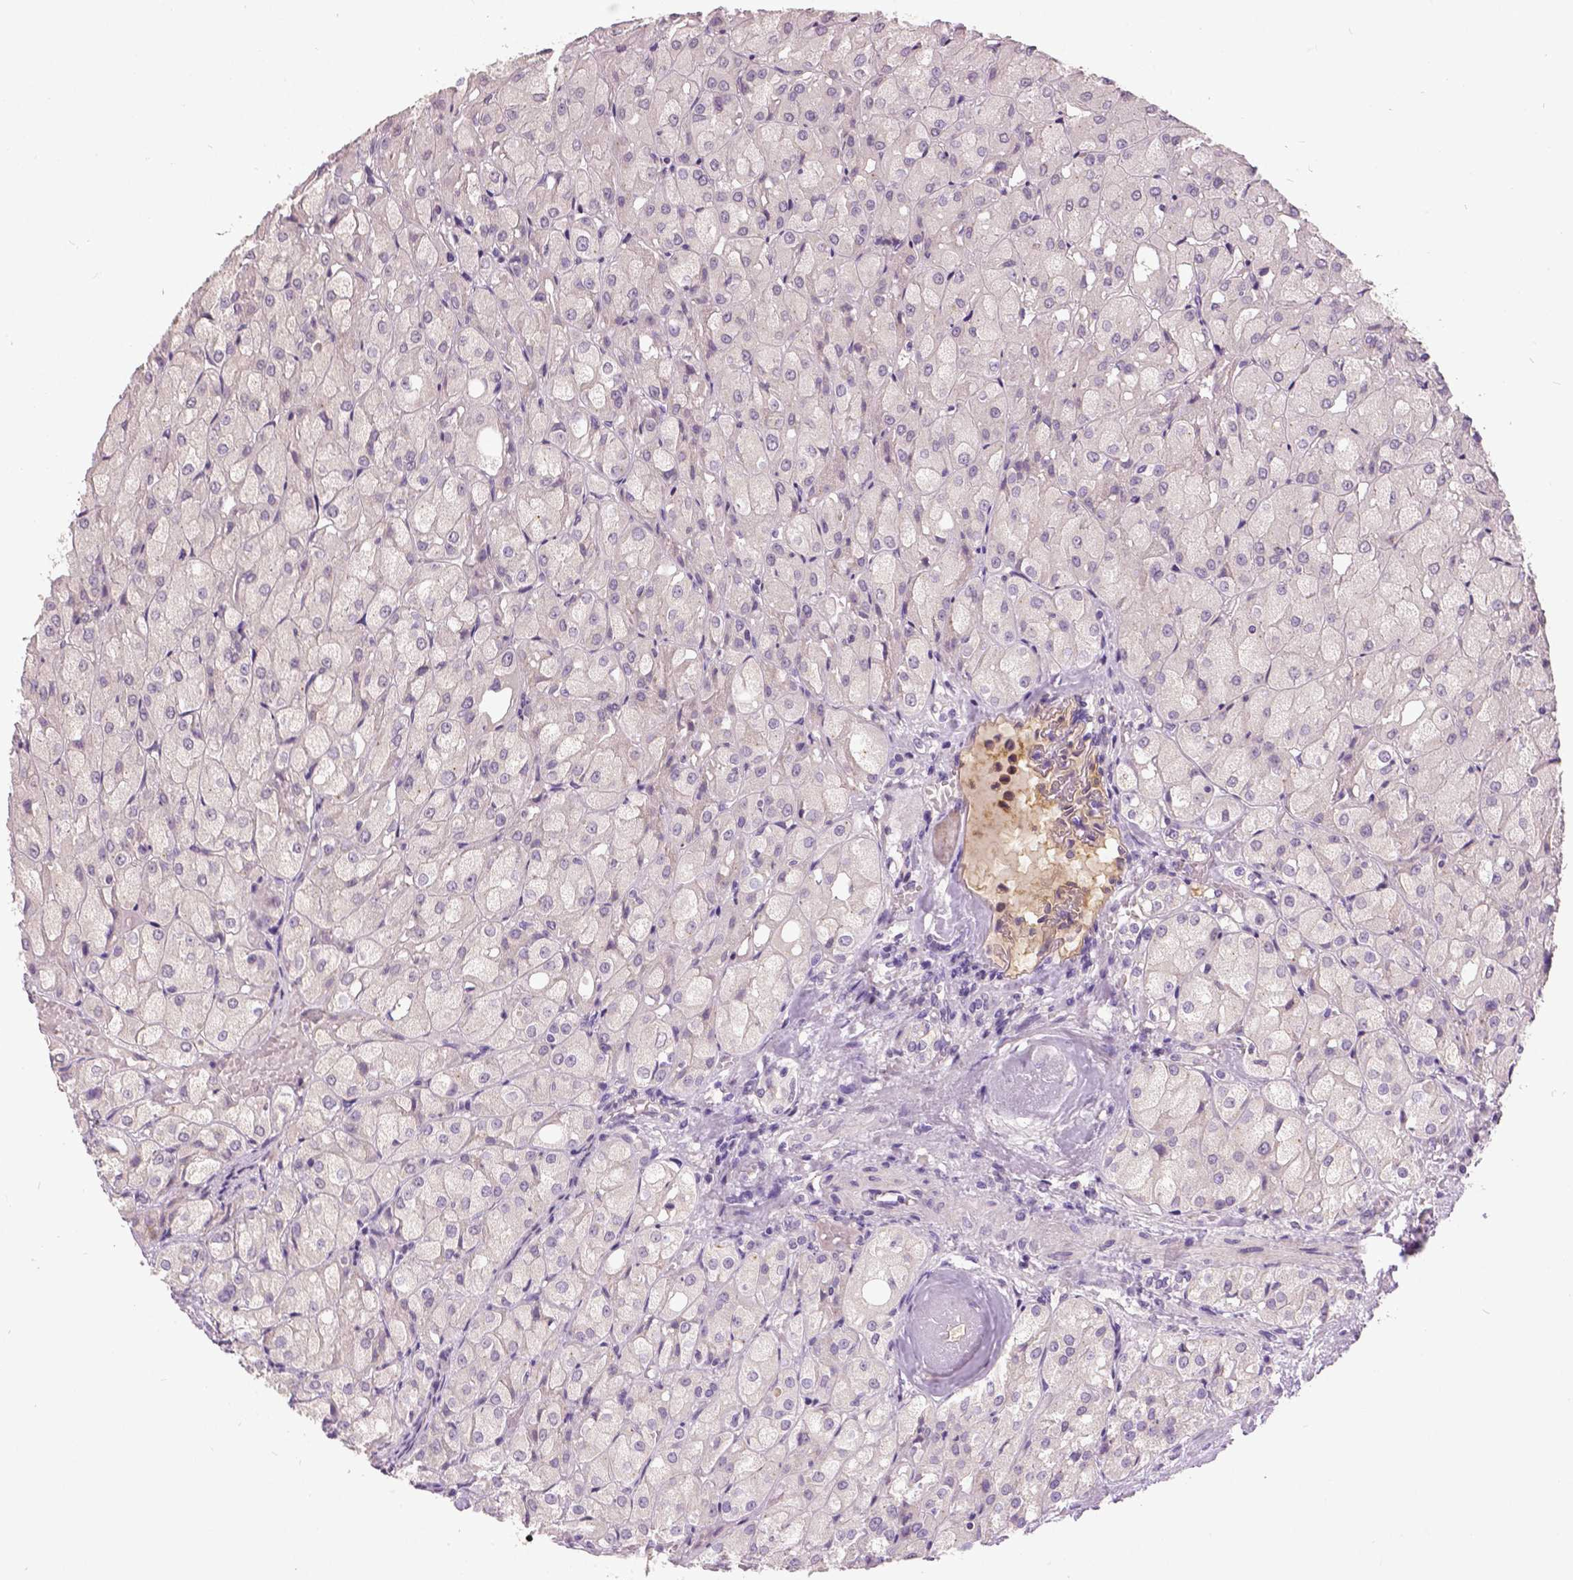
{"staining": {"intensity": "negative", "quantity": "none", "location": "none"}, "tissue": "renal cancer", "cell_type": "Tumor cells", "image_type": "cancer", "snomed": [{"axis": "morphology", "description": "Adenocarcinoma, NOS"}, {"axis": "topography", "description": "Kidney"}], "caption": "IHC image of human renal cancer stained for a protein (brown), which shows no staining in tumor cells.", "gene": "FOXA1", "patient": {"sex": "male", "age": 72}}